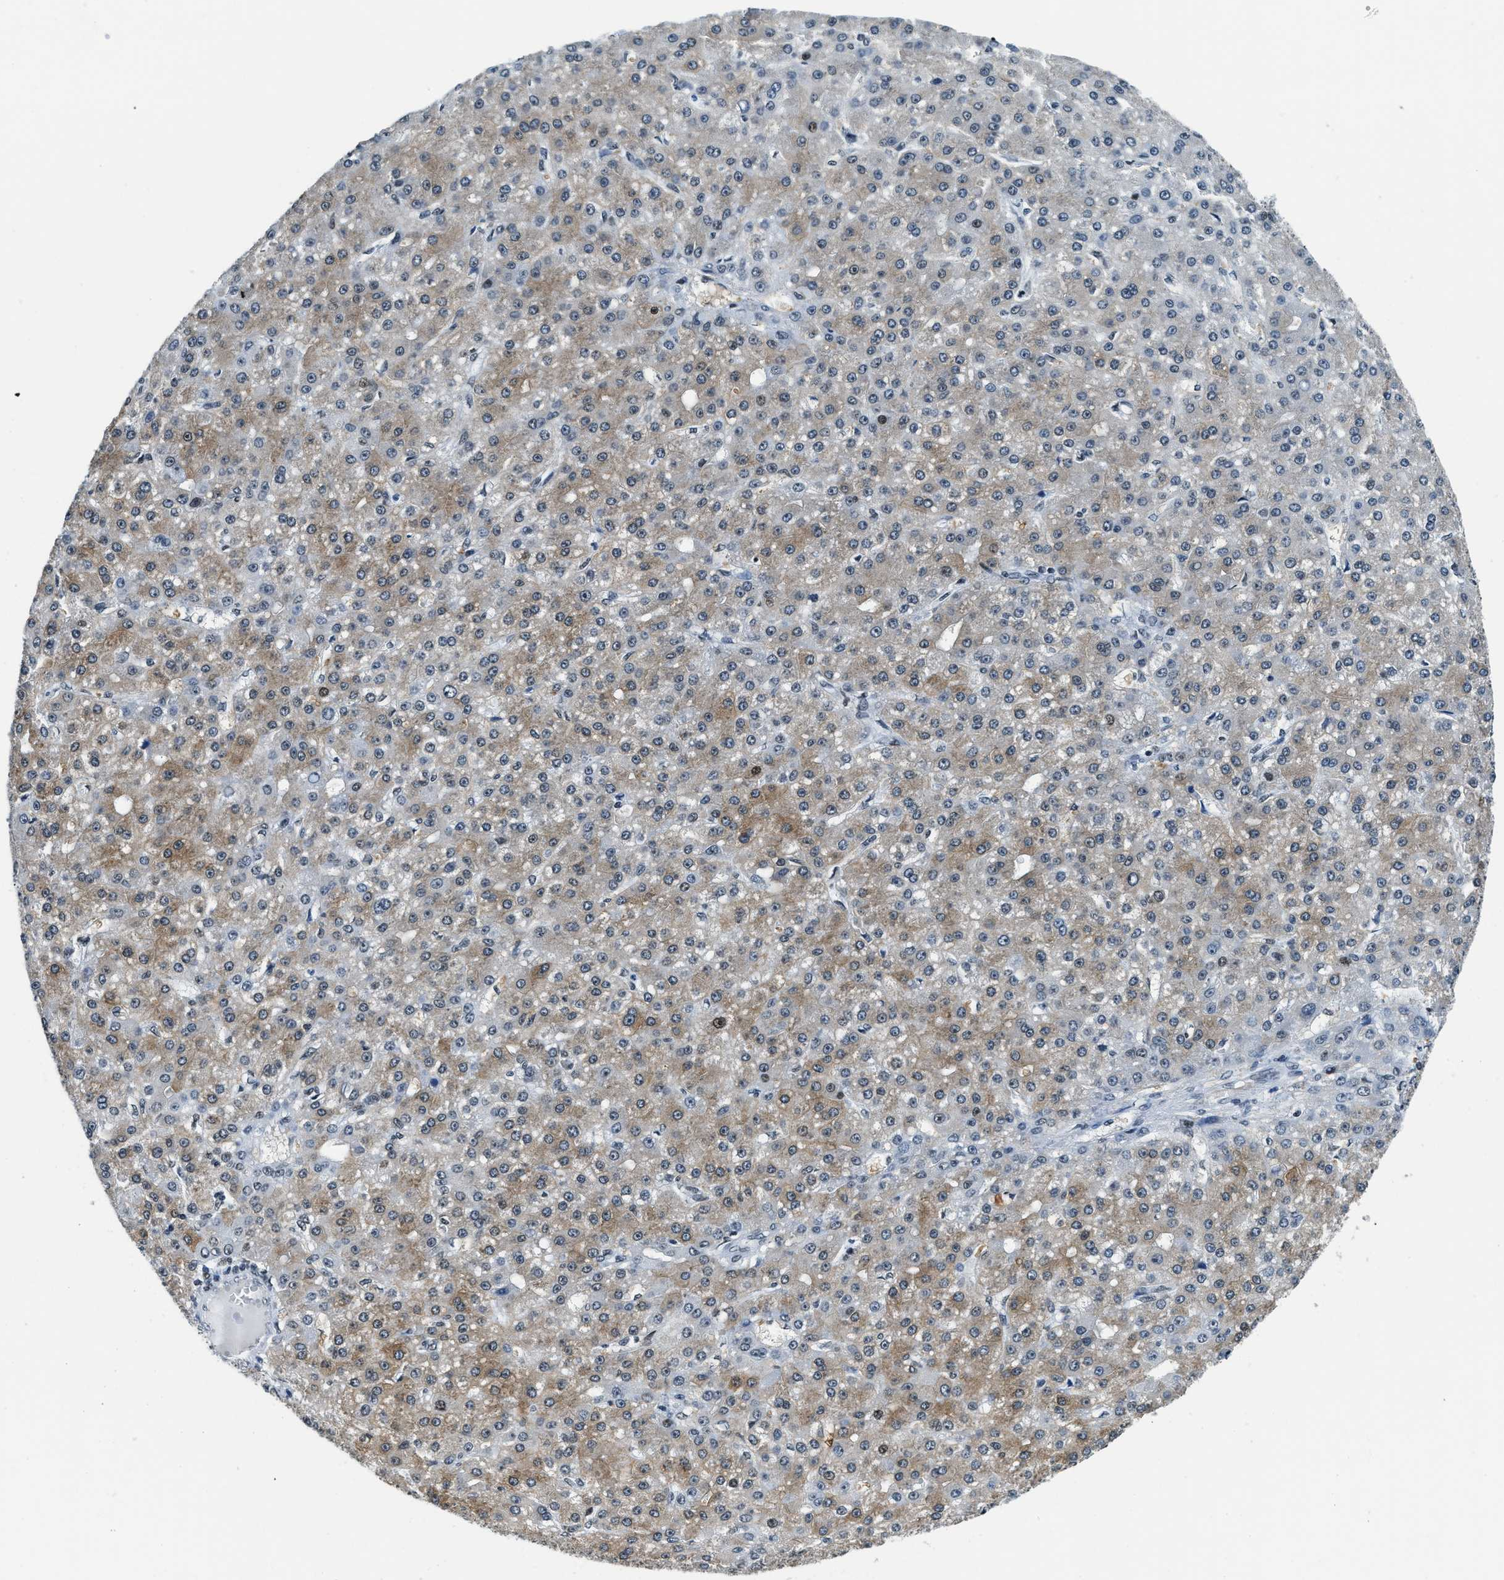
{"staining": {"intensity": "weak", "quantity": "25%-75%", "location": "cytoplasmic/membranous"}, "tissue": "liver cancer", "cell_type": "Tumor cells", "image_type": "cancer", "snomed": [{"axis": "morphology", "description": "Carcinoma, Hepatocellular, NOS"}, {"axis": "topography", "description": "Liver"}], "caption": "Approximately 25%-75% of tumor cells in human liver cancer (hepatocellular carcinoma) demonstrate weak cytoplasmic/membranous protein expression as visualized by brown immunohistochemical staining.", "gene": "TOP1", "patient": {"sex": "male", "age": 67}}